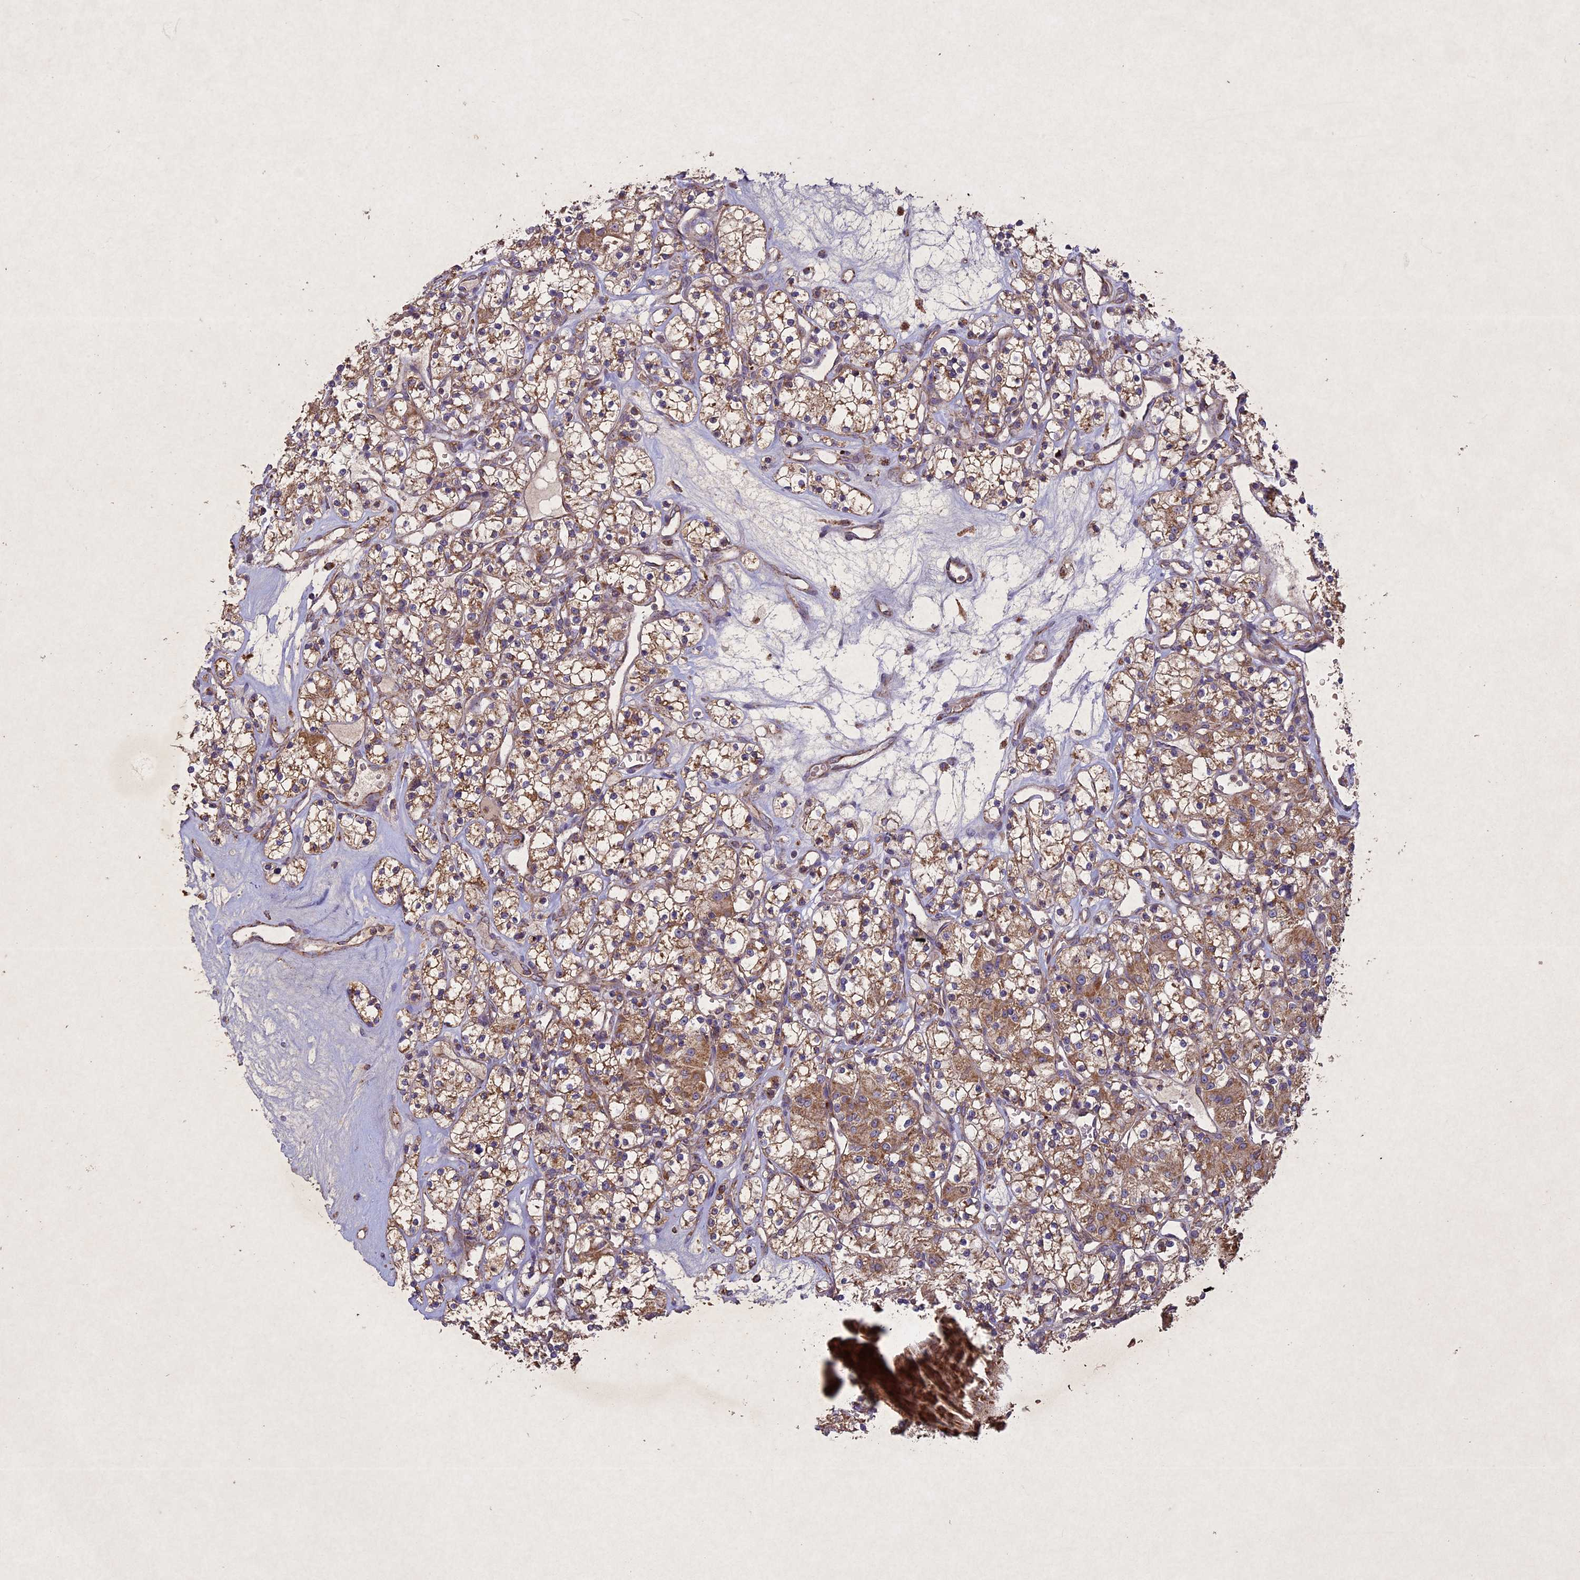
{"staining": {"intensity": "moderate", "quantity": "25%-75%", "location": "cytoplasmic/membranous"}, "tissue": "renal cancer", "cell_type": "Tumor cells", "image_type": "cancer", "snomed": [{"axis": "morphology", "description": "Adenocarcinoma, NOS"}, {"axis": "topography", "description": "Kidney"}], "caption": "A micrograph of human adenocarcinoma (renal) stained for a protein demonstrates moderate cytoplasmic/membranous brown staining in tumor cells.", "gene": "CIAO2B", "patient": {"sex": "female", "age": 59}}